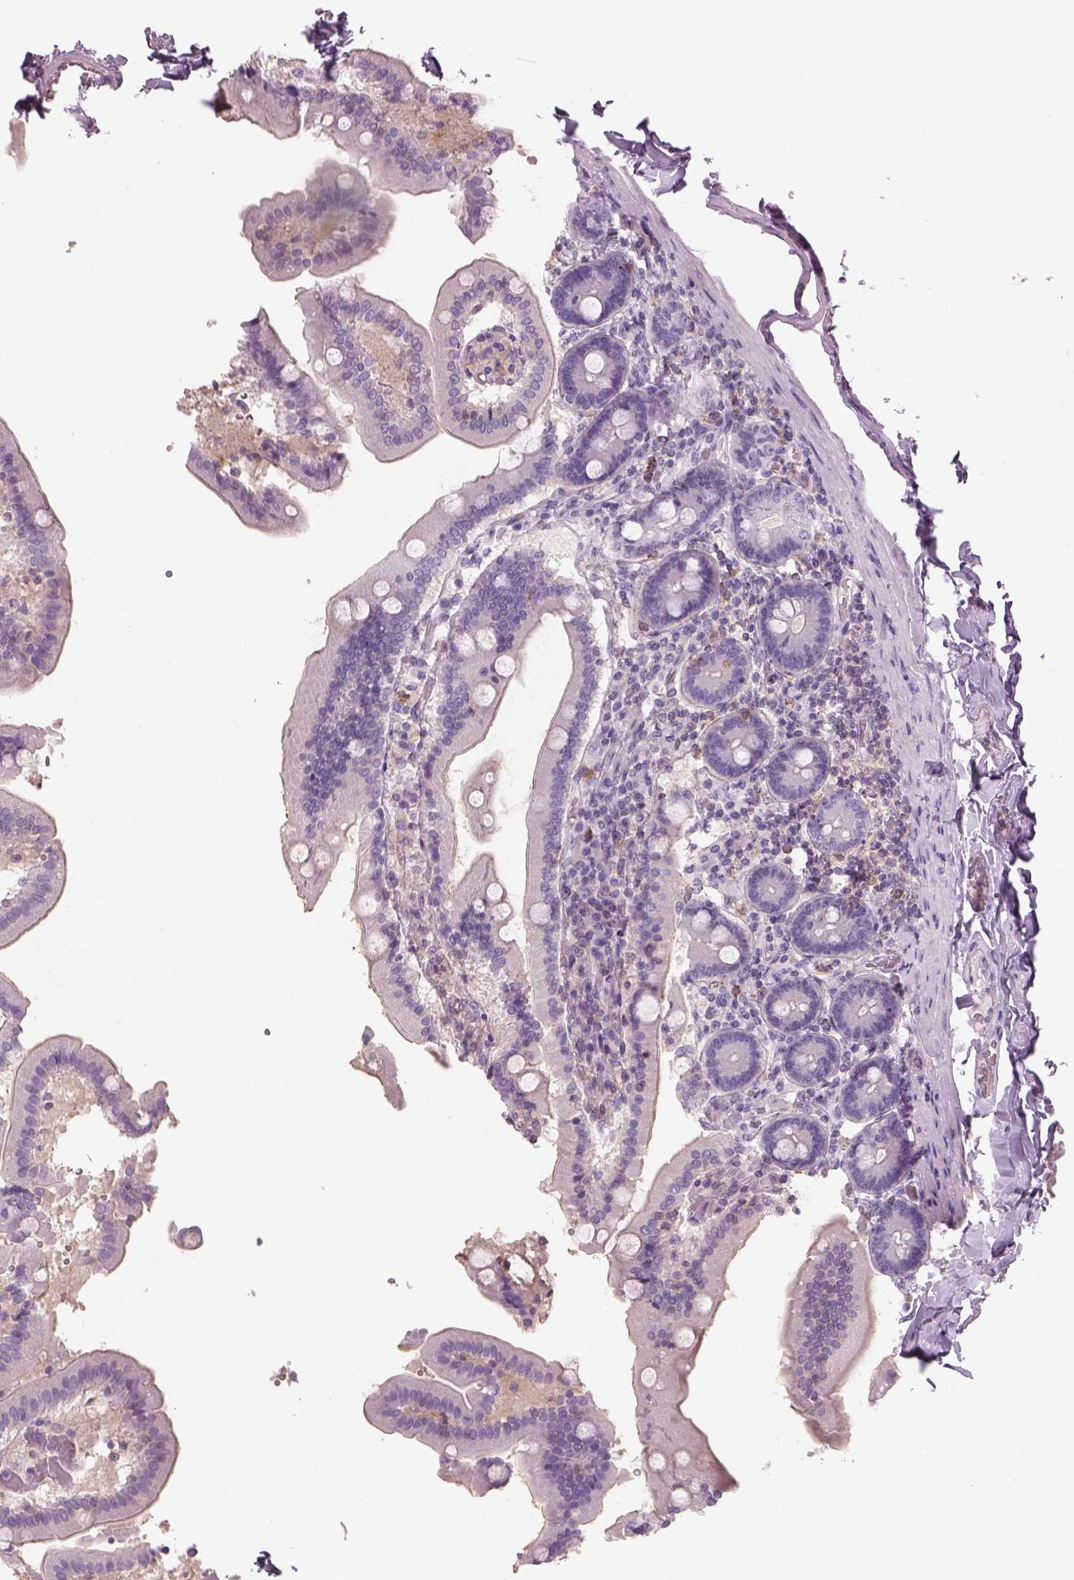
{"staining": {"intensity": "negative", "quantity": "none", "location": "none"}, "tissue": "duodenum", "cell_type": "Glandular cells", "image_type": "normal", "snomed": [{"axis": "morphology", "description": "Normal tissue, NOS"}, {"axis": "topography", "description": "Duodenum"}], "caption": "Immunohistochemistry photomicrograph of unremarkable duodenum: duodenum stained with DAB (3,3'-diaminobenzidine) exhibits no significant protein staining in glandular cells.", "gene": "SLC1A7", "patient": {"sex": "female", "age": 62}}